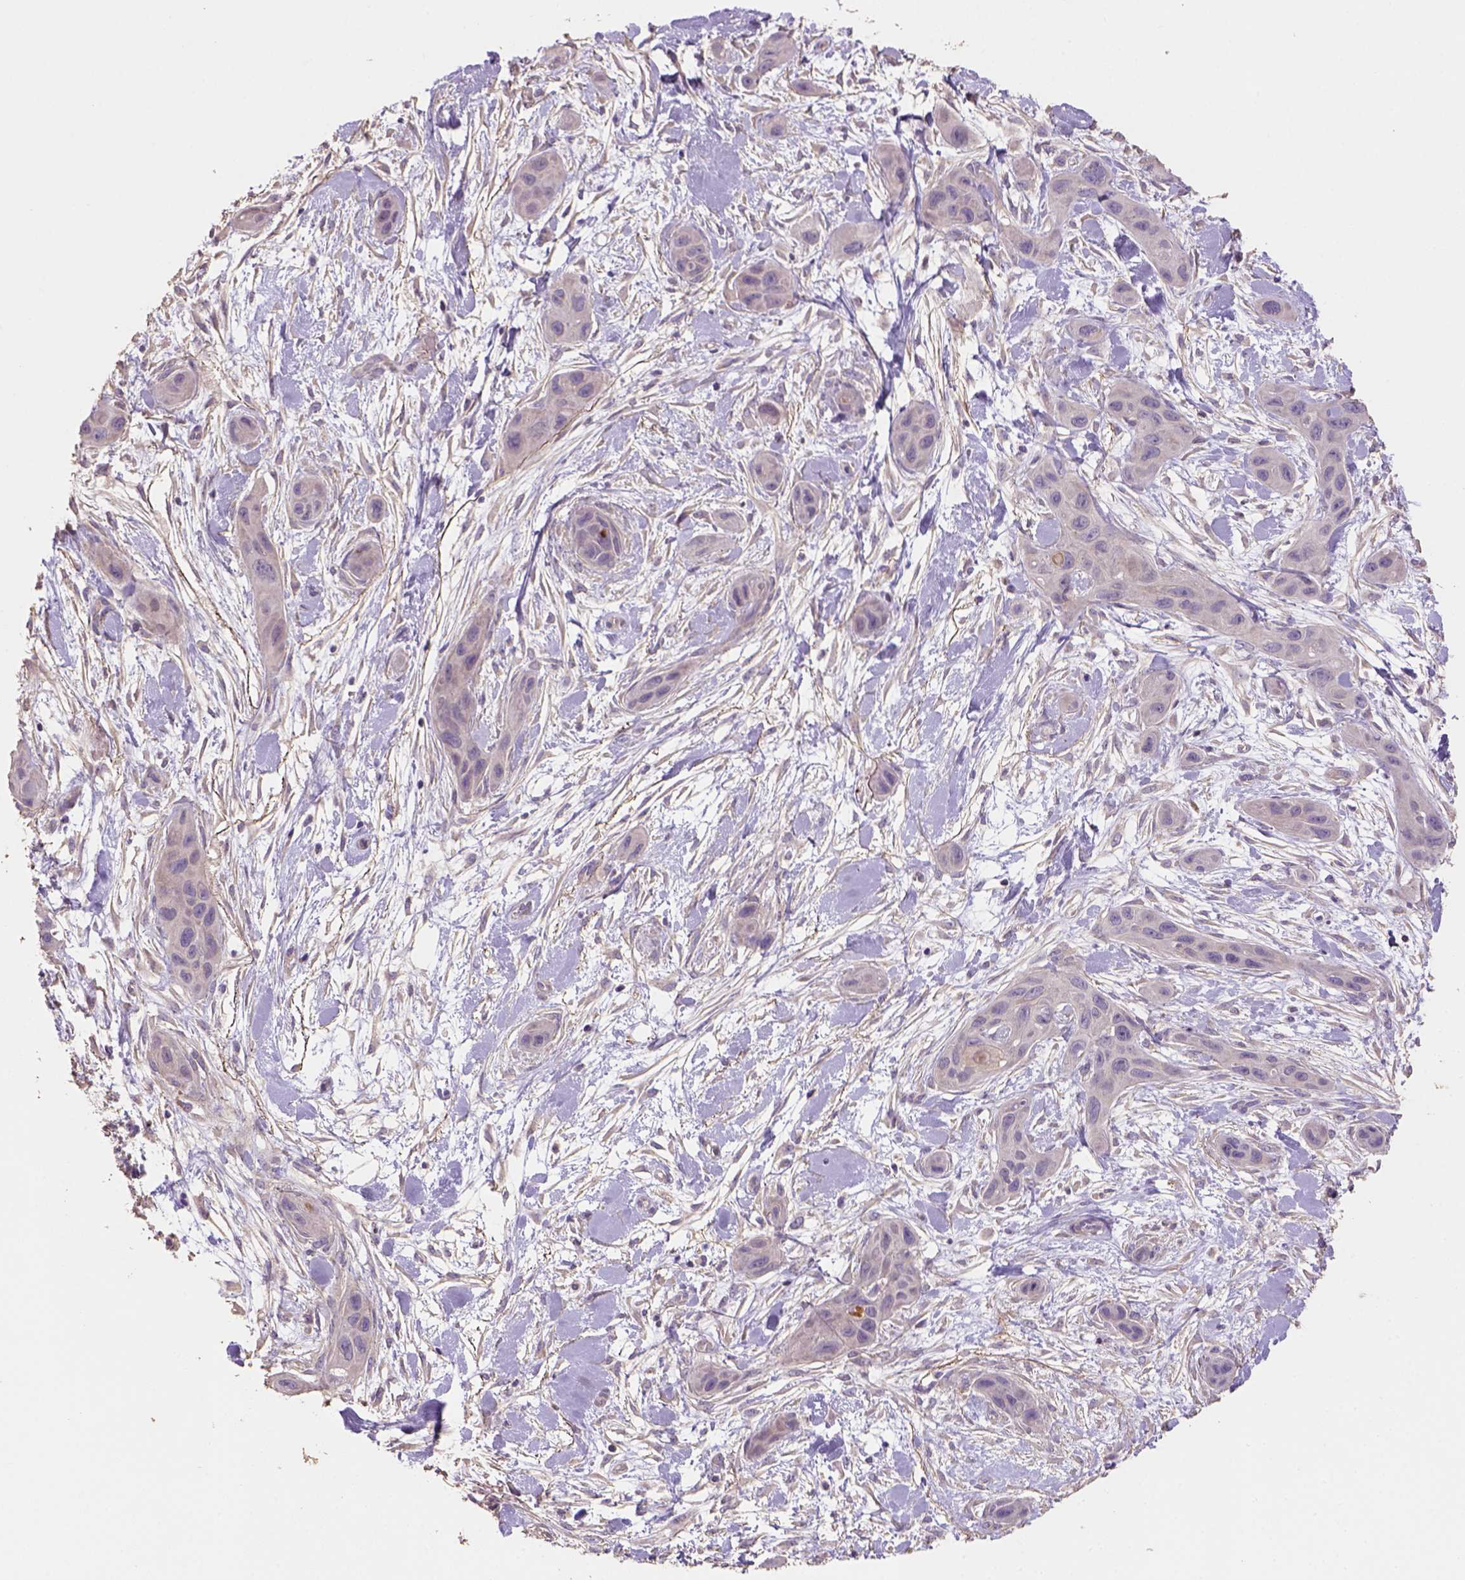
{"staining": {"intensity": "negative", "quantity": "none", "location": "none"}, "tissue": "skin cancer", "cell_type": "Tumor cells", "image_type": "cancer", "snomed": [{"axis": "morphology", "description": "Squamous cell carcinoma, NOS"}, {"axis": "topography", "description": "Skin"}], "caption": "Tumor cells show no significant protein staining in skin cancer (squamous cell carcinoma).", "gene": "HTRA1", "patient": {"sex": "male", "age": 79}}